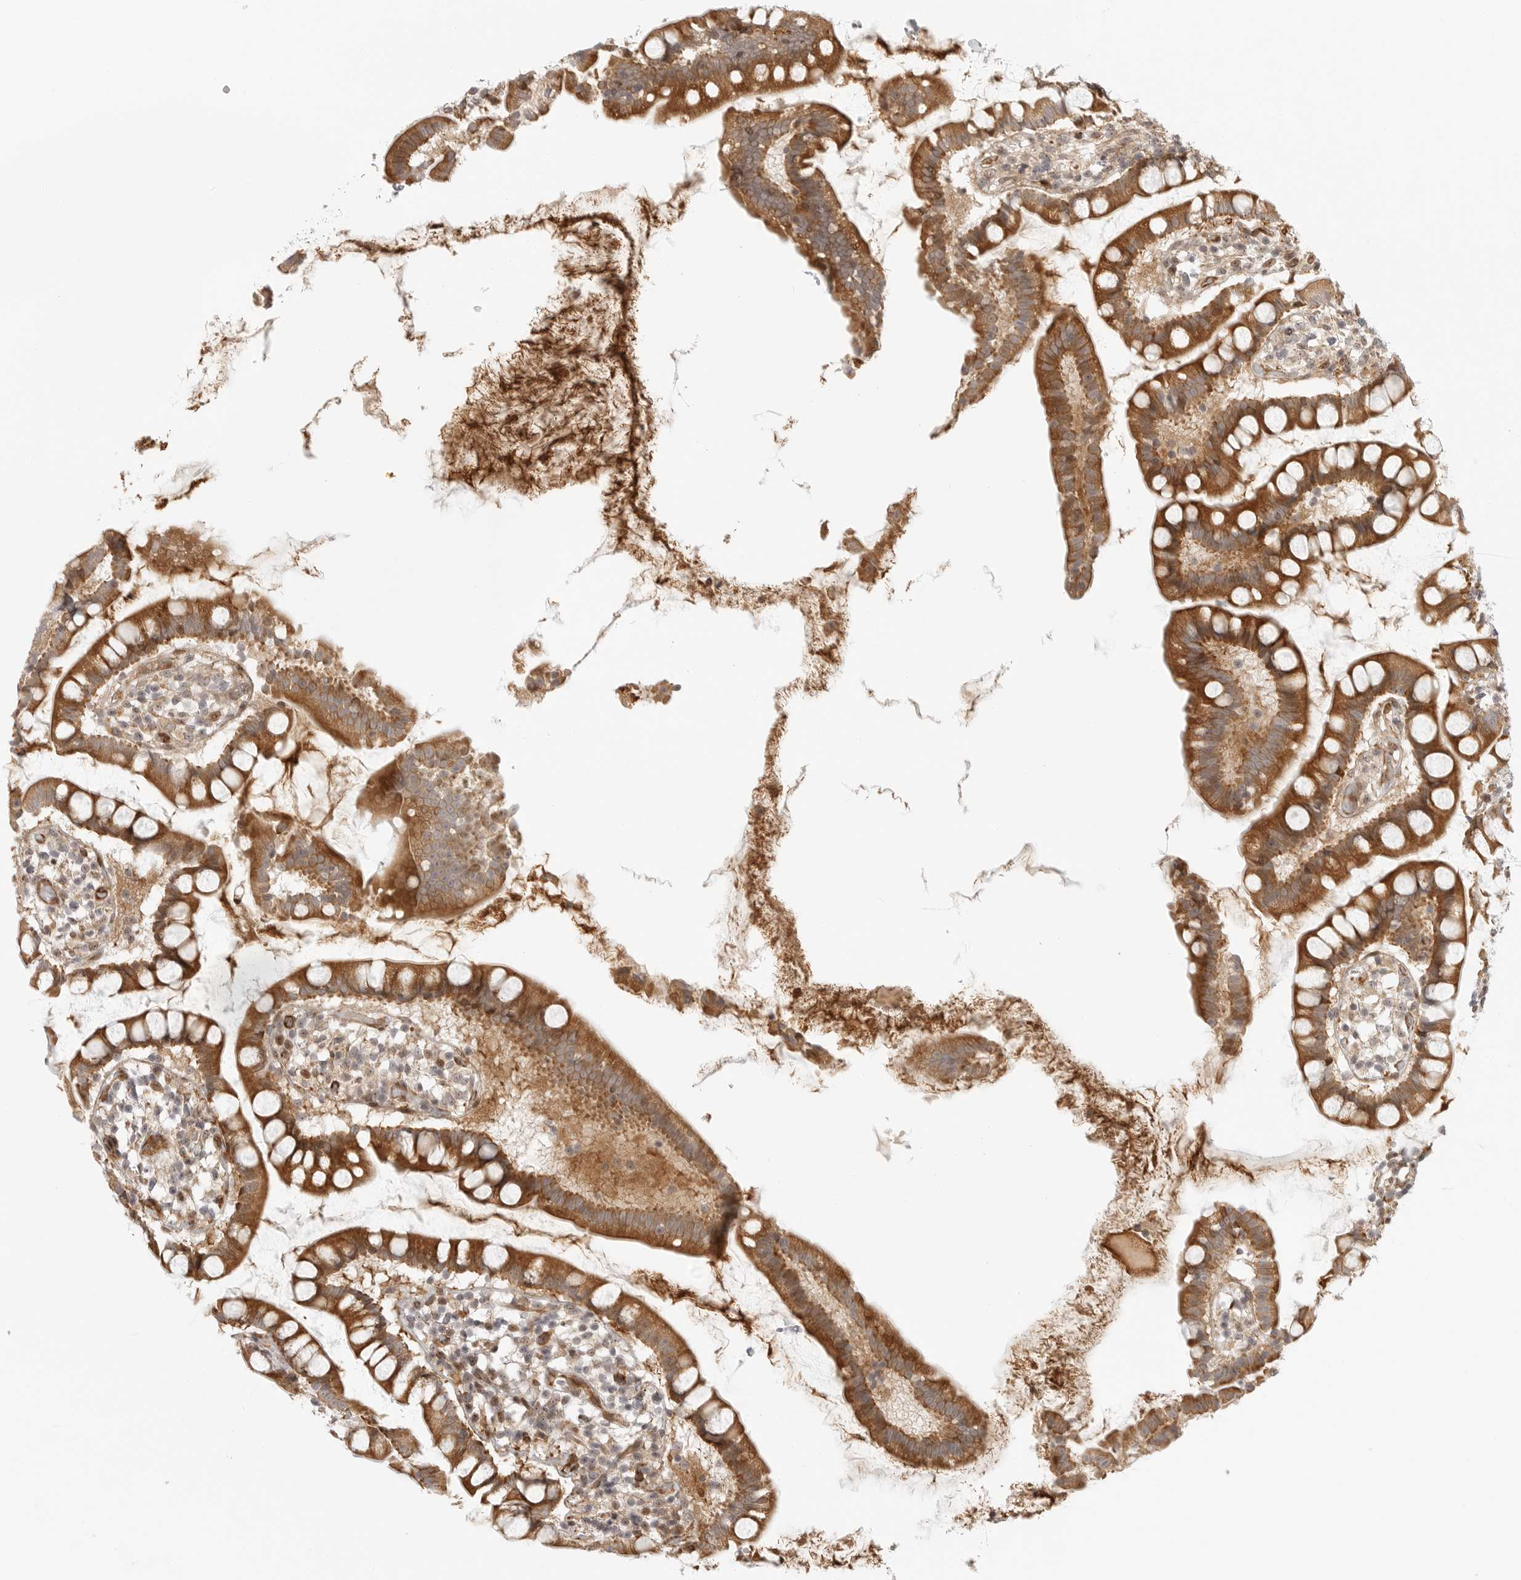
{"staining": {"intensity": "moderate", "quantity": ">75%", "location": "cytoplasmic/membranous"}, "tissue": "small intestine", "cell_type": "Glandular cells", "image_type": "normal", "snomed": [{"axis": "morphology", "description": "Normal tissue, NOS"}, {"axis": "topography", "description": "Small intestine"}], "caption": "This histopathology image exhibits normal small intestine stained with immunohistochemistry to label a protein in brown. The cytoplasmic/membranous of glandular cells show moderate positivity for the protein. Nuclei are counter-stained blue.", "gene": "DSCC1", "patient": {"sex": "female", "age": 84}}